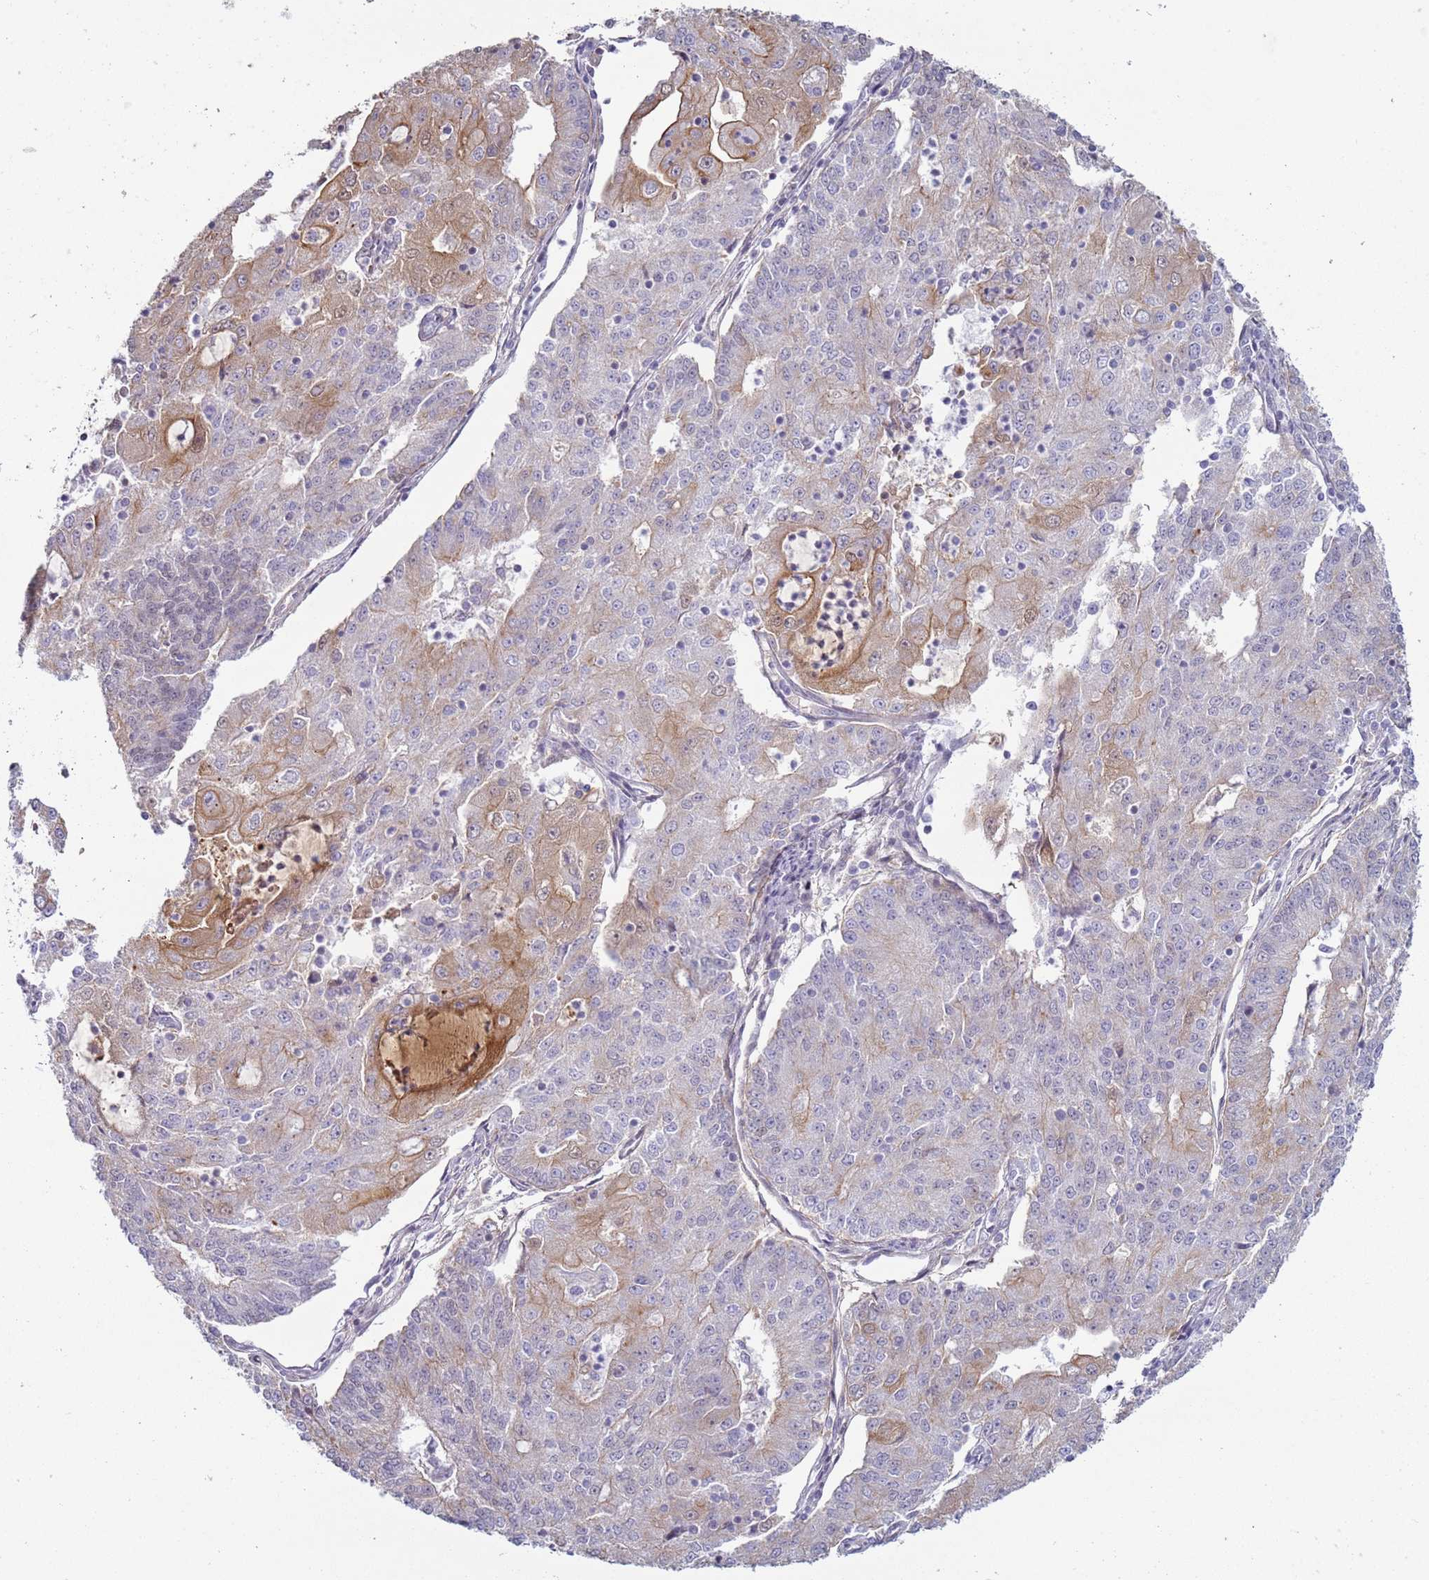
{"staining": {"intensity": "moderate", "quantity": "<25%", "location": "cytoplasmic/membranous"}, "tissue": "endometrial cancer", "cell_type": "Tumor cells", "image_type": "cancer", "snomed": [{"axis": "morphology", "description": "Adenocarcinoma, NOS"}, {"axis": "topography", "description": "Endometrium"}], "caption": "Immunohistochemistry image of neoplastic tissue: endometrial adenocarcinoma stained using immunohistochemistry (IHC) reveals low levels of moderate protein expression localized specifically in the cytoplasmic/membranous of tumor cells, appearing as a cytoplasmic/membranous brown color.", "gene": "NPAP1", "patient": {"sex": "female", "age": 56}}